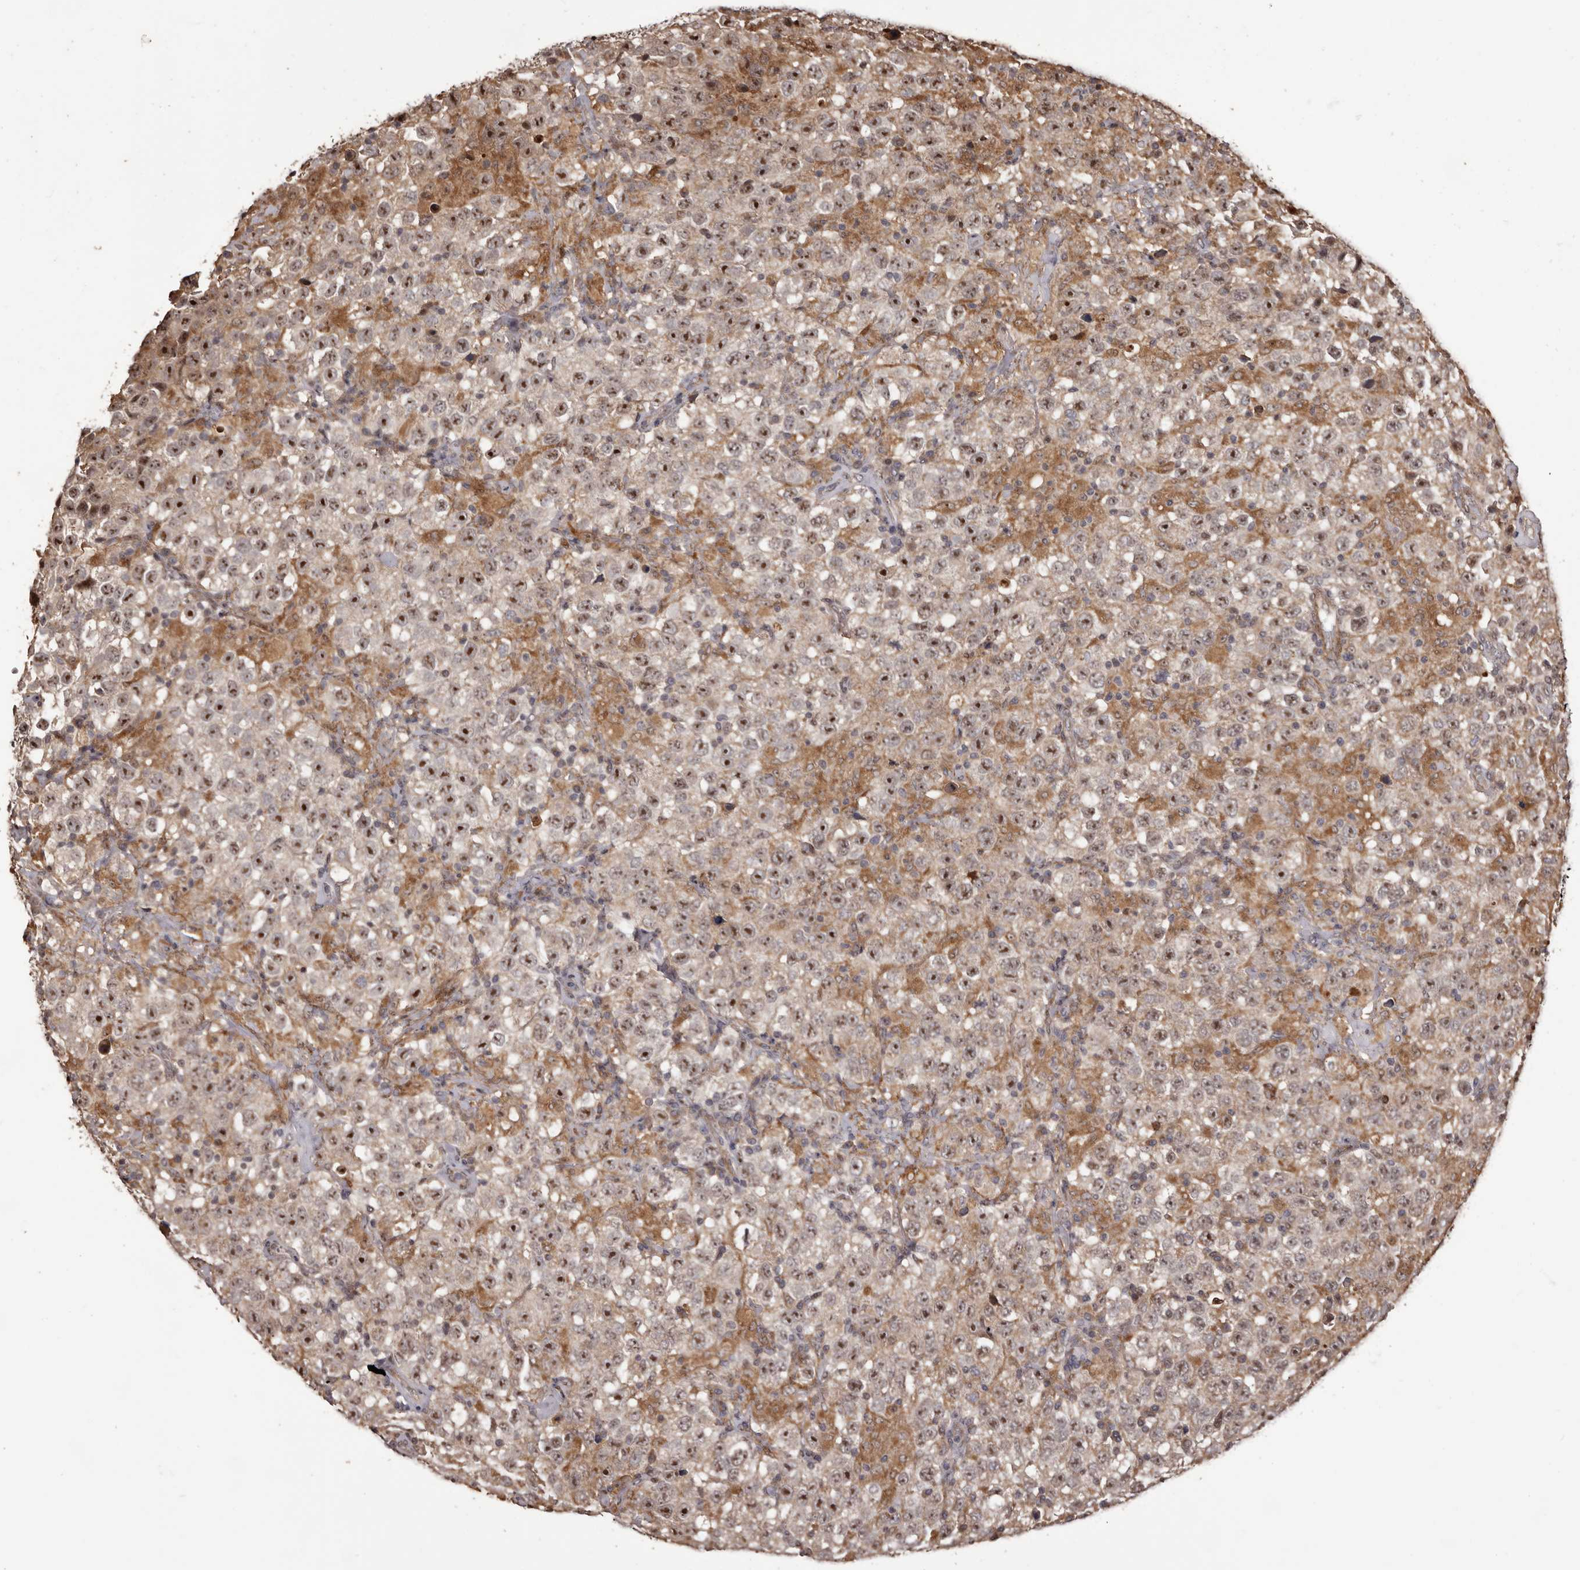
{"staining": {"intensity": "strong", "quantity": "25%-75%", "location": "nuclear"}, "tissue": "testis cancer", "cell_type": "Tumor cells", "image_type": "cancer", "snomed": [{"axis": "morphology", "description": "Seminoma, NOS"}, {"axis": "topography", "description": "Testis"}], "caption": "Testis cancer (seminoma) was stained to show a protein in brown. There is high levels of strong nuclear staining in about 25%-75% of tumor cells.", "gene": "ZCCHC7", "patient": {"sex": "male", "age": 41}}